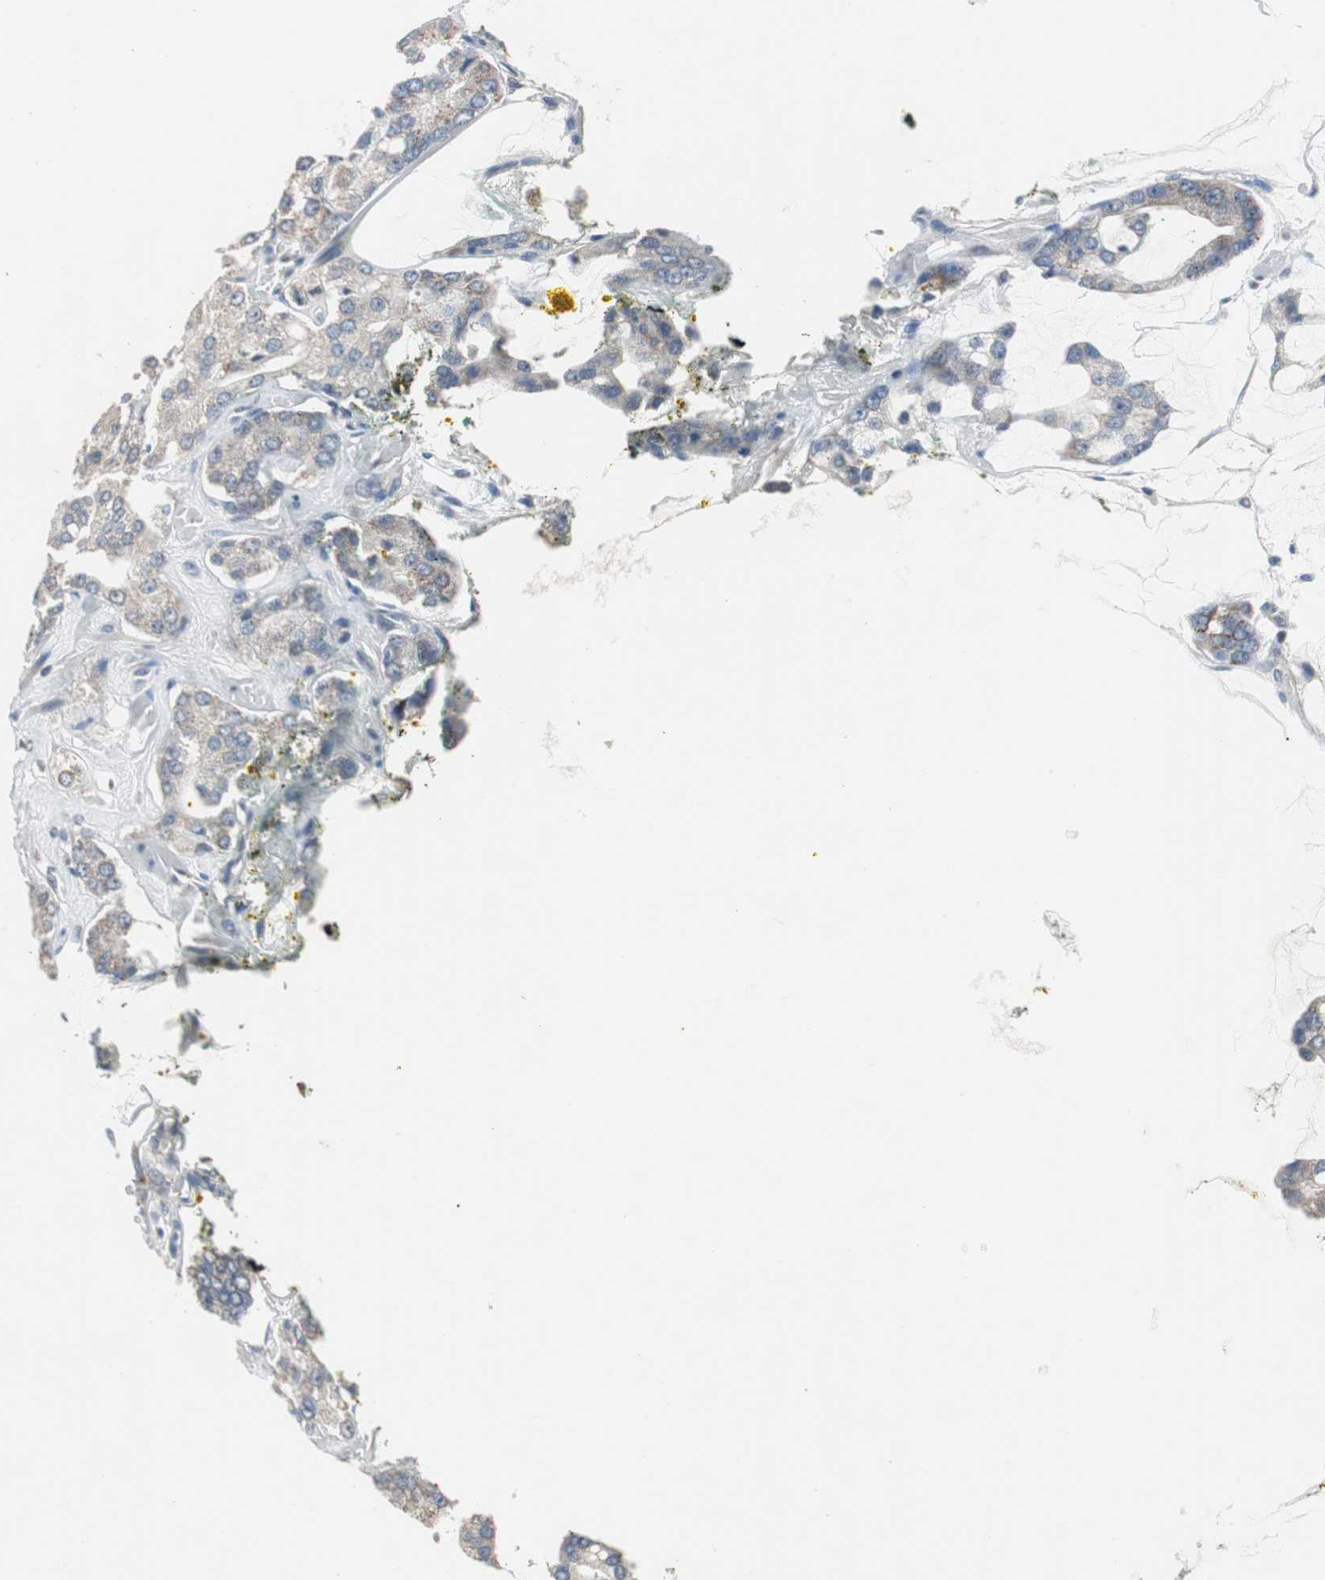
{"staining": {"intensity": "weak", "quantity": "25%-75%", "location": "cytoplasmic/membranous"}, "tissue": "prostate cancer", "cell_type": "Tumor cells", "image_type": "cancer", "snomed": [{"axis": "morphology", "description": "Adenocarcinoma, High grade"}, {"axis": "topography", "description": "Prostate"}], "caption": "Immunohistochemical staining of prostate cancer (high-grade adenocarcinoma) shows low levels of weak cytoplasmic/membranous positivity in approximately 25%-75% of tumor cells. The protein of interest is stained brown, and the nuclei are stained in blue (DAB IHC with brightfield microscopy, high magnification).", "gene": "MYT1", "patient": {"sex": "male", "age": 67}}